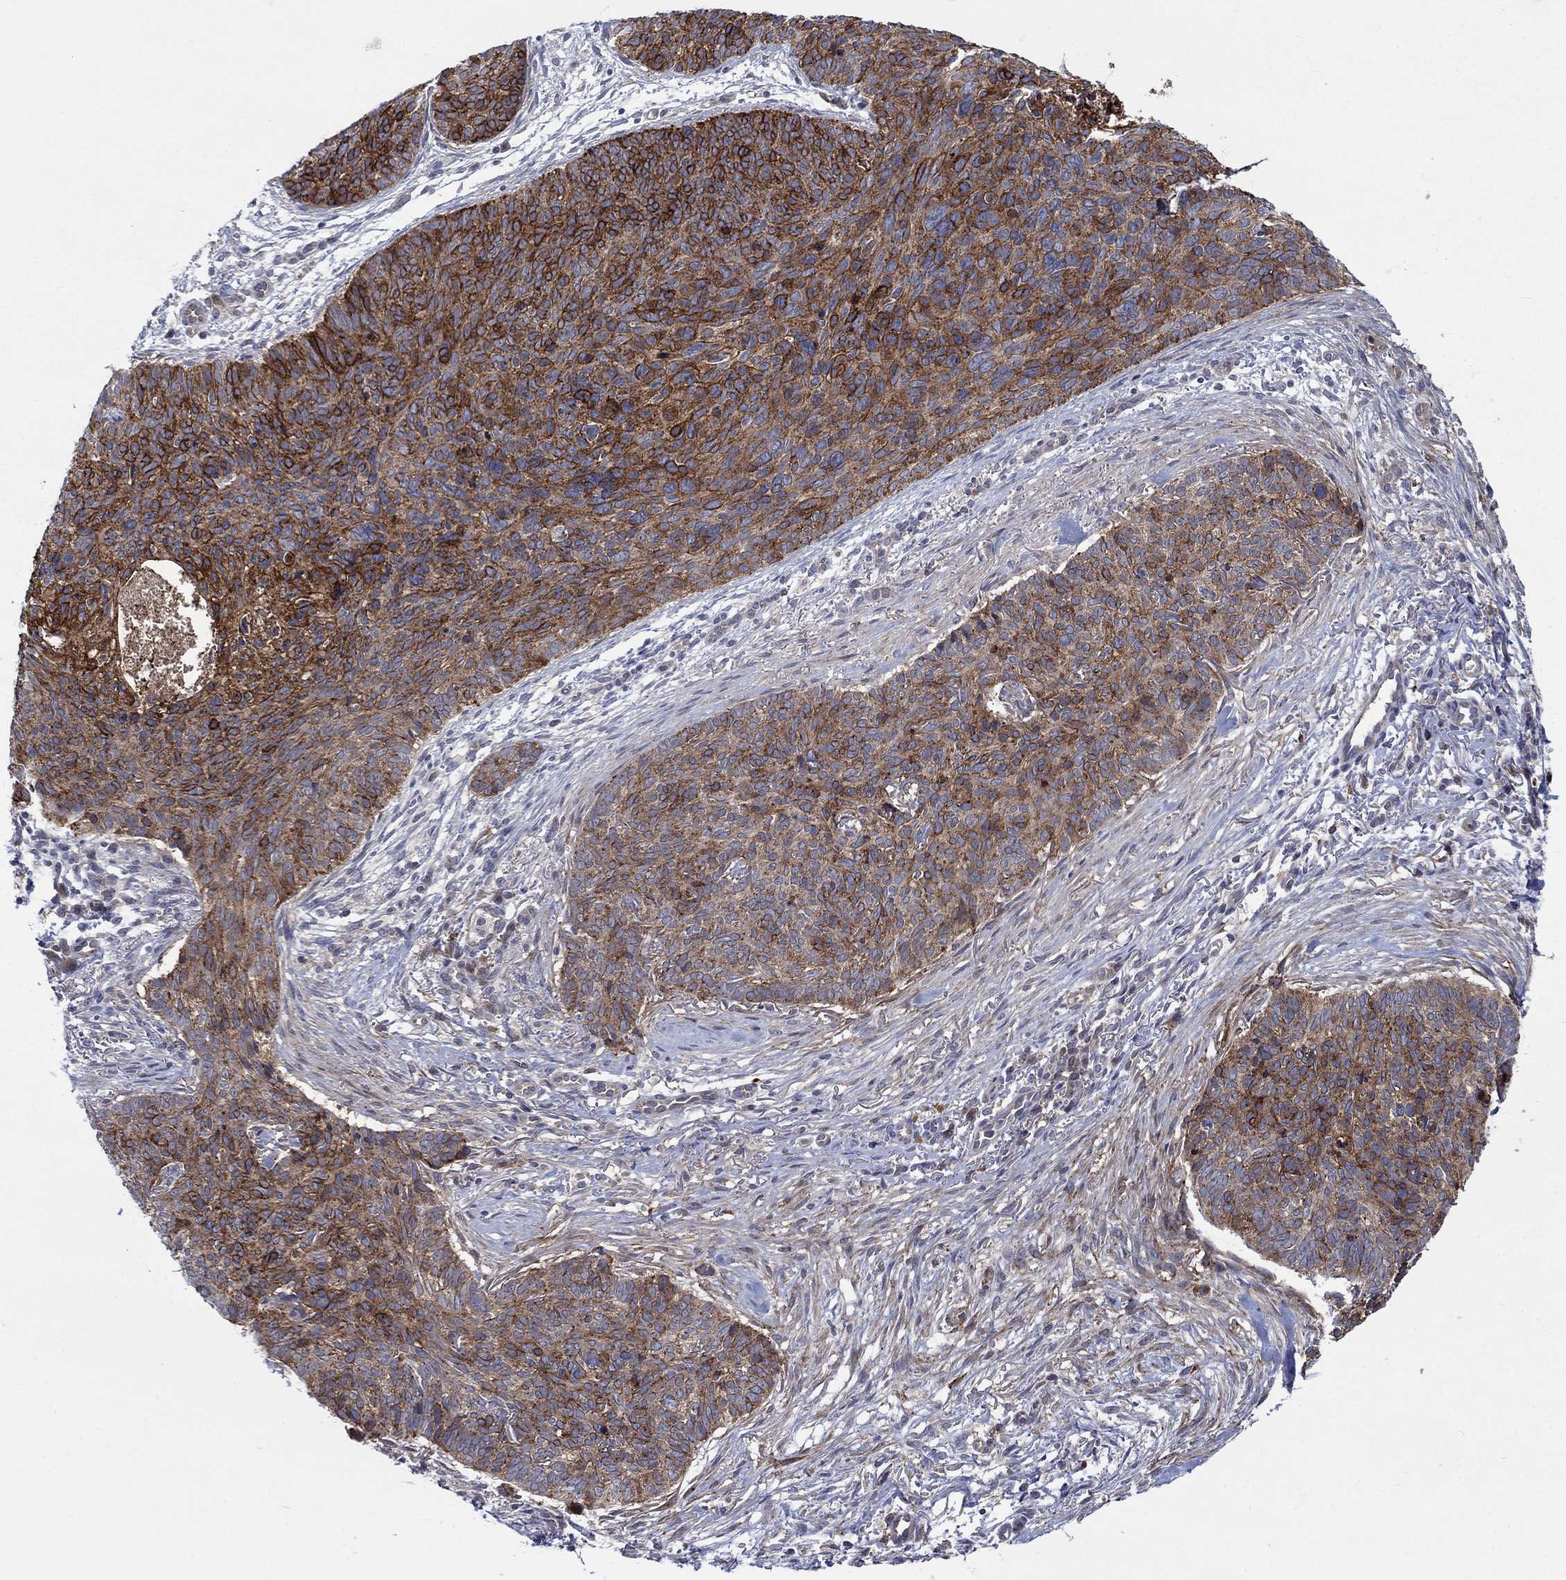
{"staining": {"intensity": "strong", "quantity": ">75%", "location": "cytoplasmic/membranous"}, "tissue": "skin cancer", "cell_type": "Tumor cells", "image_type": "cancer", "snomed": [{"axis": "morphology", "description": "Basal cell carcinoma"}, {"axis": "topography", "description": "Skin"}], "caption": "The photomicrograph shows staining of skin cancer (basal cell carcinoma), revealing strong cytoplasmic/membranous protein positivity (brown color) within tumor cells.", "gene": "SLC35F2", "patient": {"sex": "male", "age": 64}}